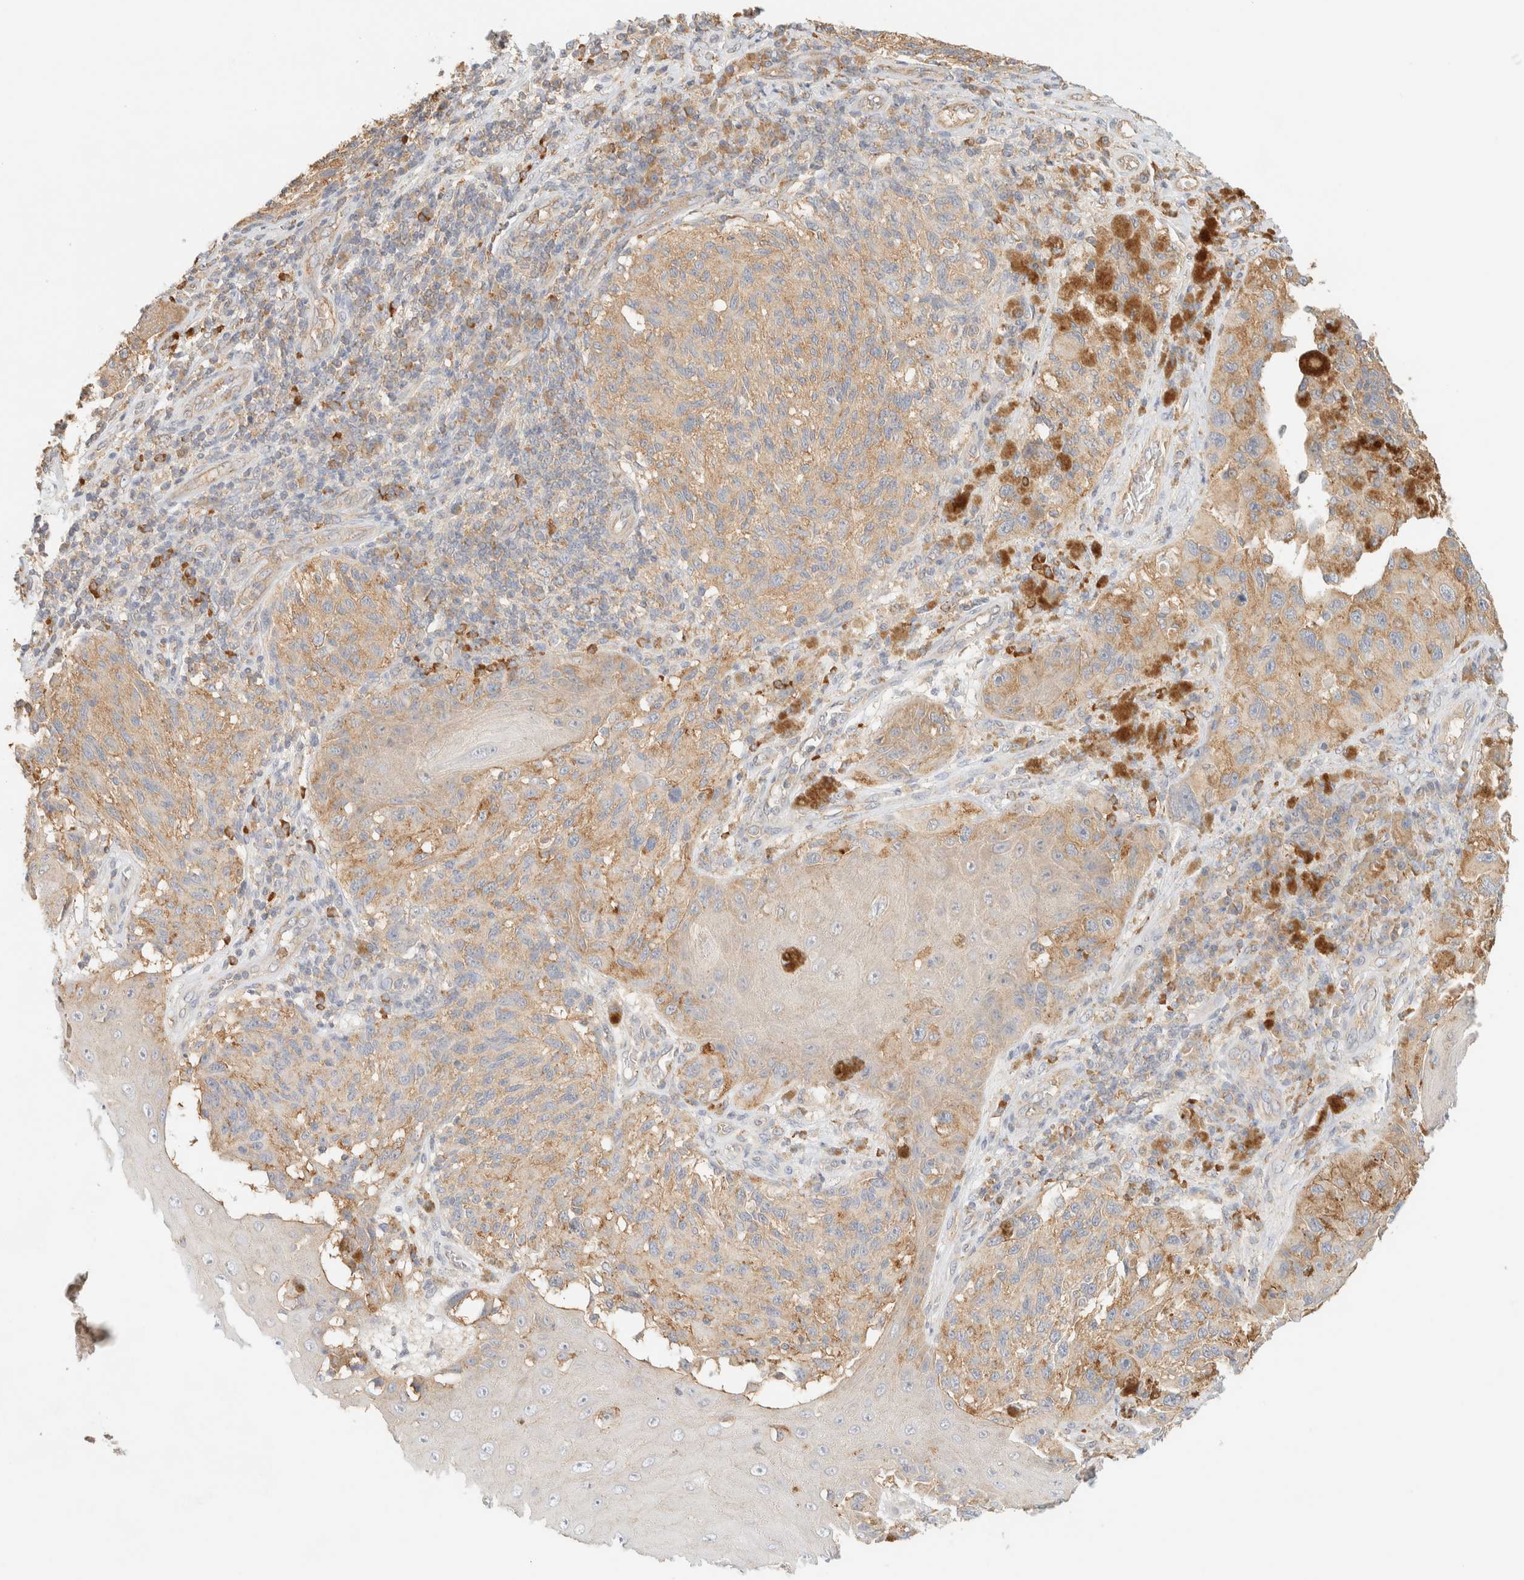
{"staining": {"intensity": "moderate", "quantity": ">75%", "location": "cytoplasmic/membranous"}, "tissue": "melanoma", "cell_type": "Tumor cells", "image_type": "cancer", "snomed": [{"axis": "morphology", "description": "Malignant melanoma, NOS"}, {"axis": "topography", "description": "Skin"}], "caption": "DAB immunohistochemical staining of human malignant melanoma reveals moderate cytoplasmic/membranous protein expression in approximately >75% of tumor cells. (DAB = brown stain, brightfield microscopy at high magnification).", "gene": "TBC1D8B", "patient": {"sex": "female", "age": 73}}